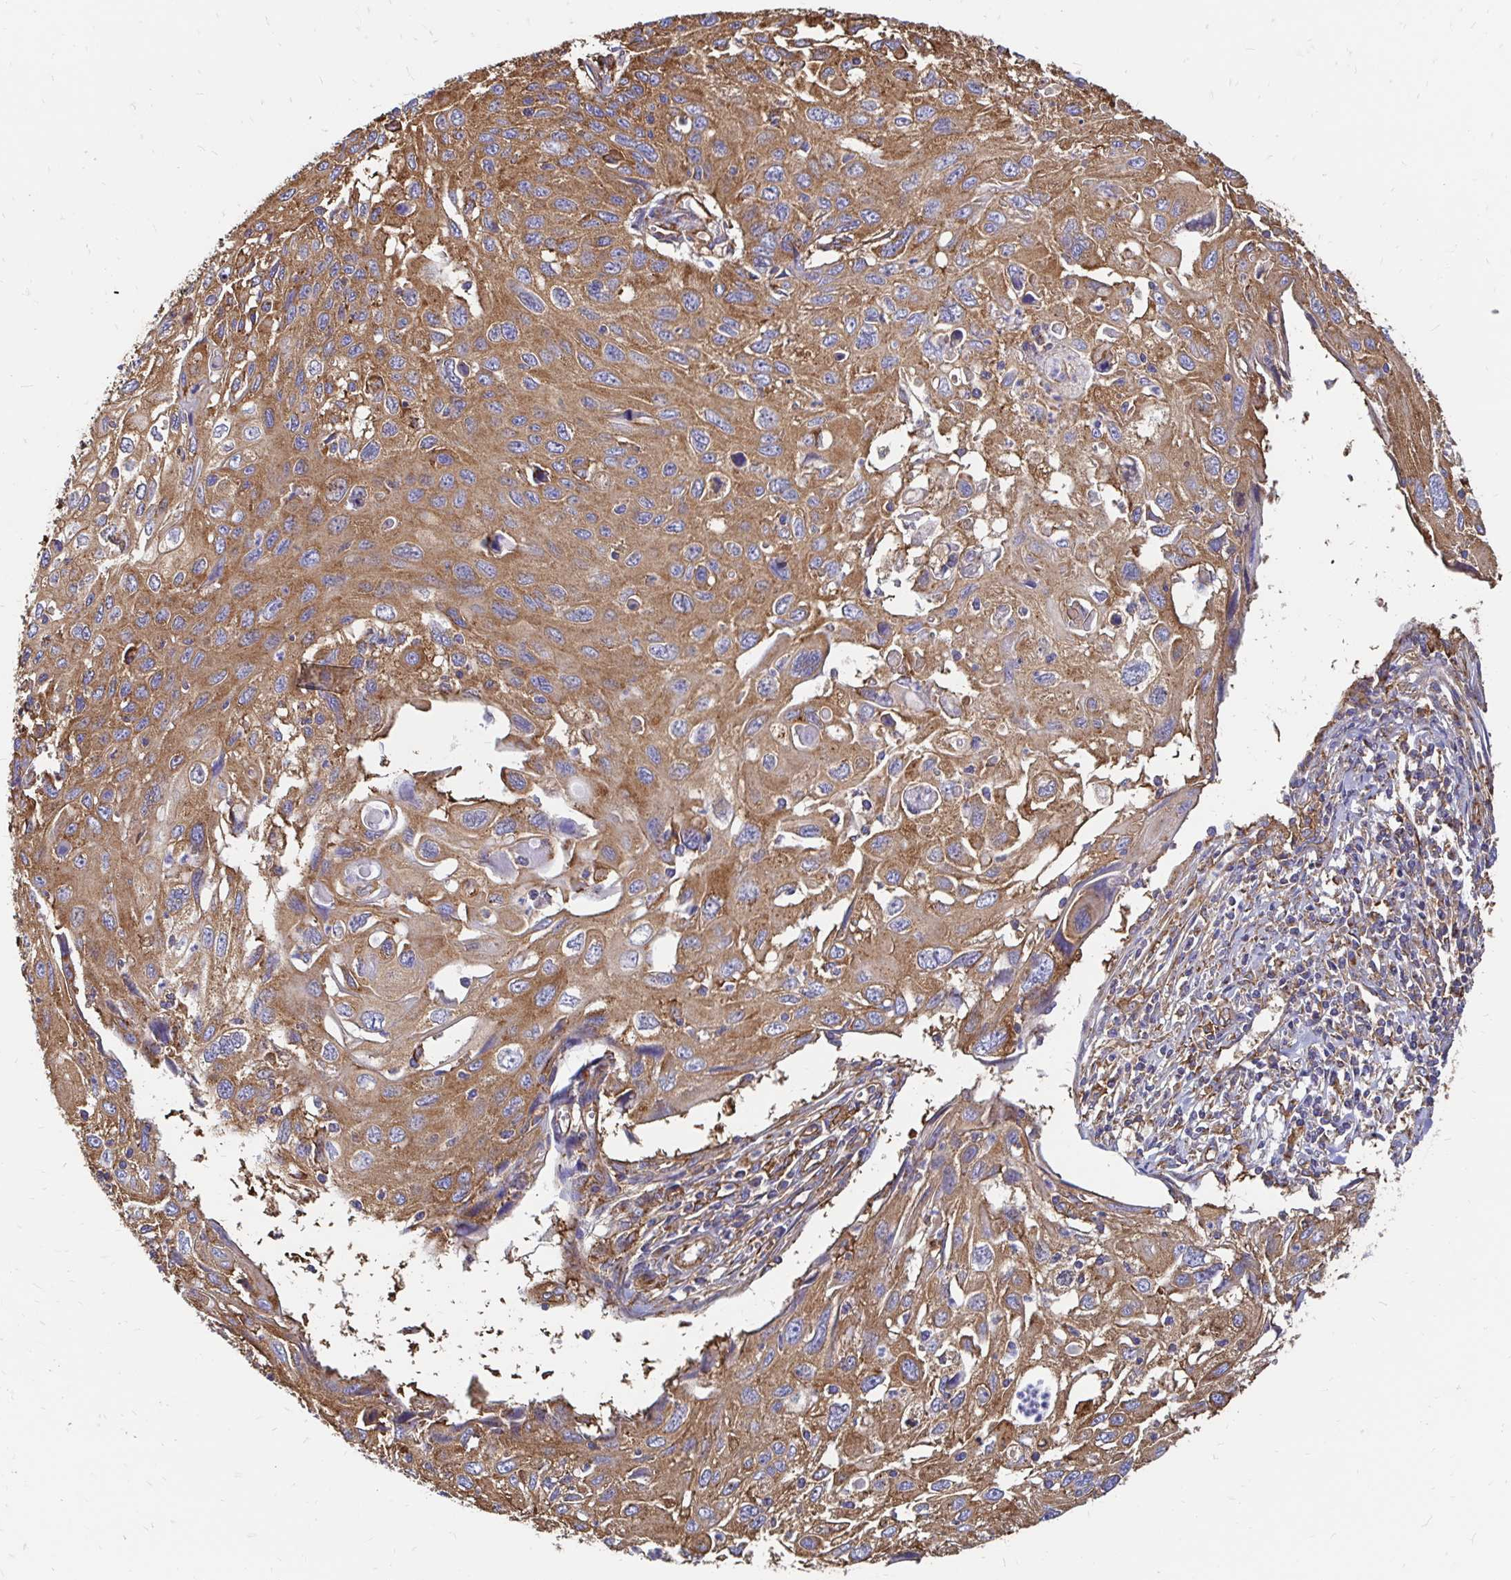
{"staining": {"intensity": "moderate", "quantity": ">75%", "location": "cytoplasmic/membranous"}, "tissue": "cervical cancer", "cell_type": "Tumor cells", "image_type": "cancer", "snomed": [{"axis": "morphology", "description": "Squamous cell carcinoma, NOS"}, {"axis": "topography", "description": "Cervix"}], "caption": "This image shows cervical squamous cell carcinoma stained with immunohistochemistry (IHC) to label a protein in brown. The cytoplasmic/membranous of tumor cells show moderate positivity for the protein. Nuclei are counter-stained blue.", "gene": "CLTC", "patient": {"sex": "female", "age": 70}}